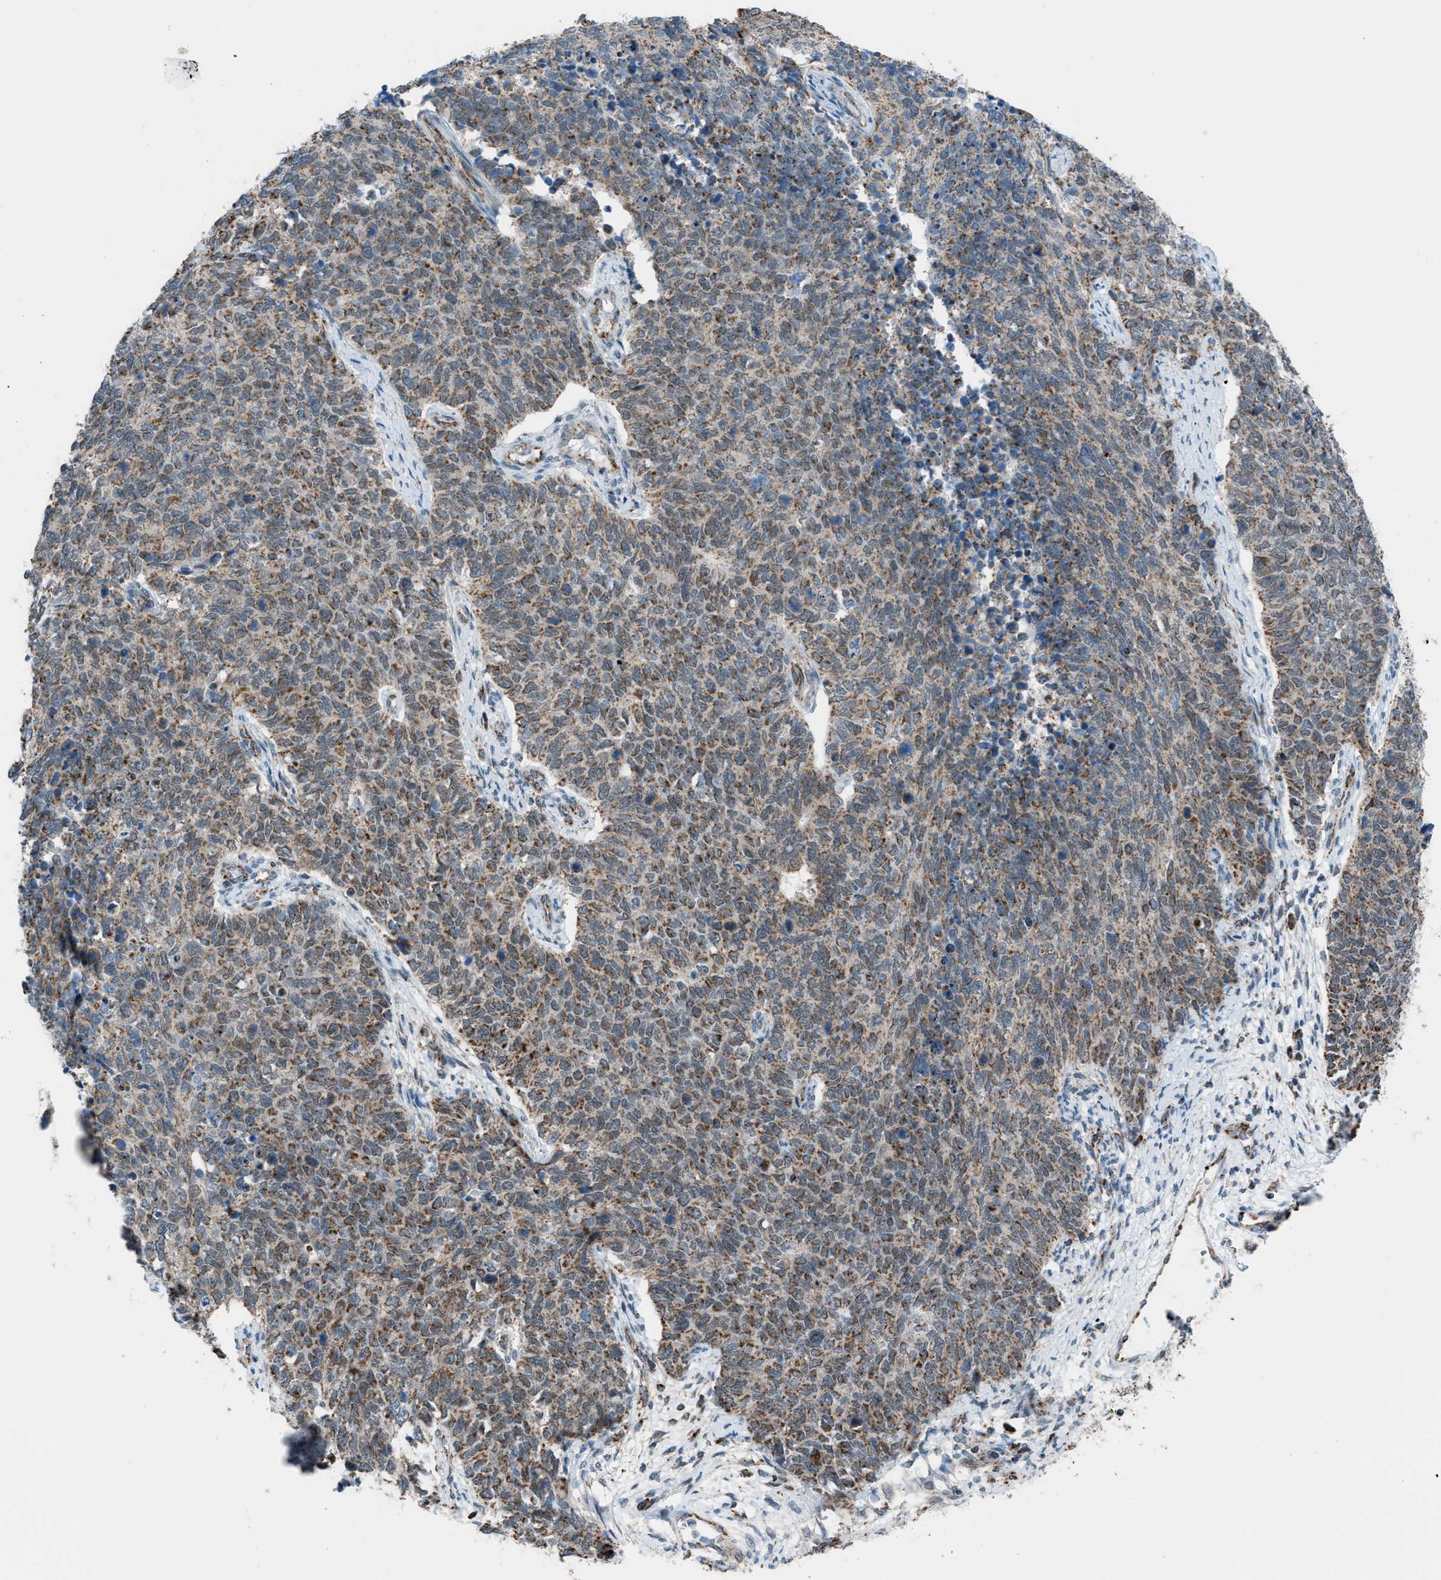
{"staining": {"intensity": "weak", "quantity": "25%-75%", "location": "cytoplasmic/membranous,nuclear"}, "tissue": "cervical cancer", "cell_type": "Tumor cells", "image_type": "cancer", "snomed": [{"axis": "morphology", "description": "Squamous cell carcinoma, NOS"}, {"axis": "topography", "description": "Cervix"}], "caption": "Immunohistochemistry (IHC) image of neoplastic tissue: squamous cell carcinoma (cervical) stained using immunohistochemistry exhibits low levels of weak protein expression localized specifically in the cytoplasmic/membranous and nuclear of tumor cells, appearing as a cytoplasmic/membranous and nuclear brown color.", "gene": "SRM", "patient": {"sex": "female", "age": 63}}